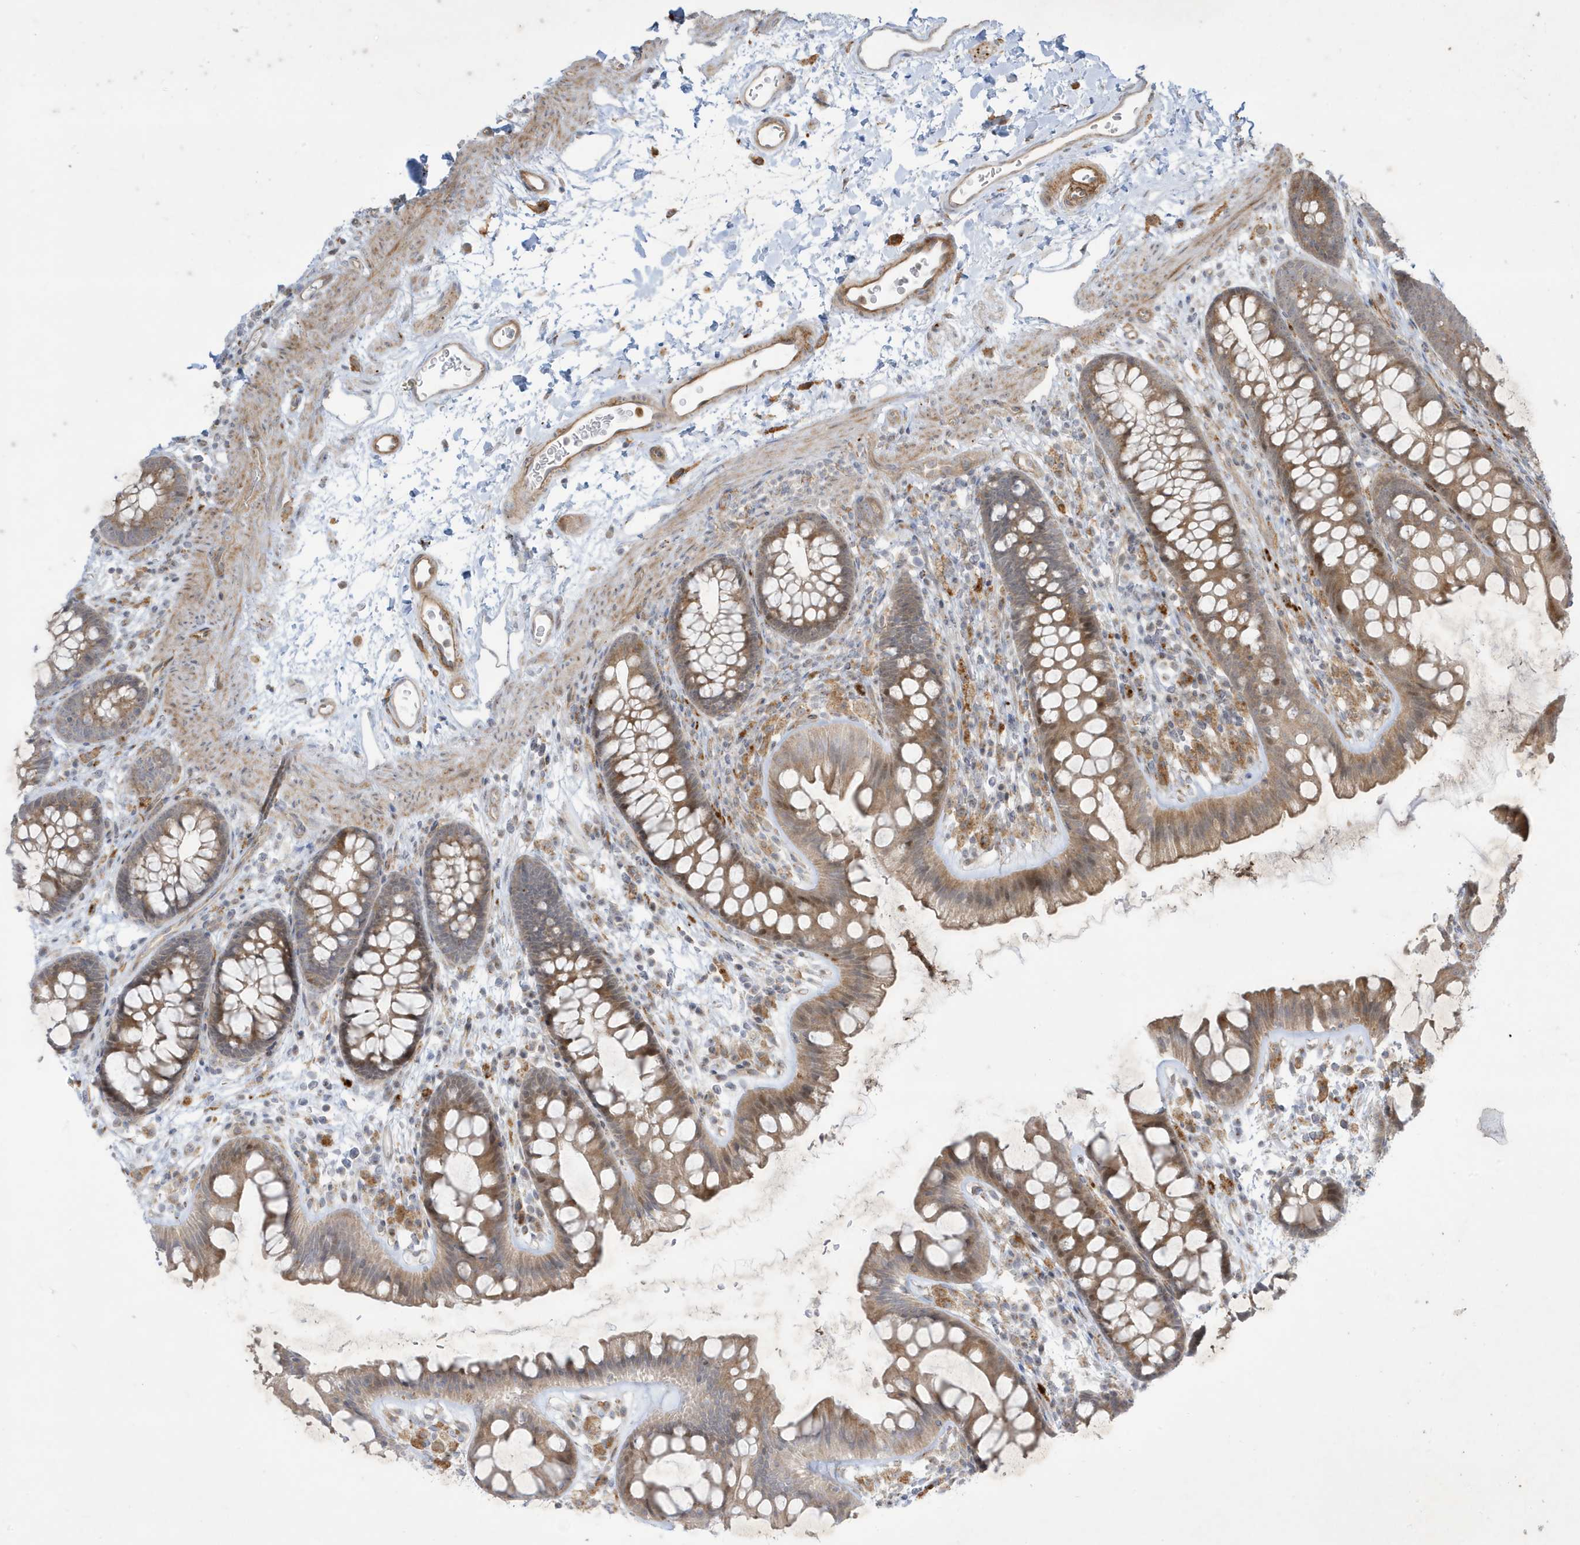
{"staining": {"intensity": "moderate", "quantity": ">75%", "location": "cytoplasmic/membranous"}, "tissue": "colon", "cell_type": "Endothelial cells", "image_type": "normal", "snomed": [{"axis": "morphology", "description": "Normal tissue, NOS"}, {"axis": "topography", "description": "Colon"}], "caption": "Immunohistochemical staining of normal colon displays medium levels of moderate cytoplasmic/membranous staining in approximately >75% of endothelial cells. (DAB IHC, brown staining for protein, blue staining for nuclei).", "gene": "IFT57", "patient": {"sex": "female", "age": 62}}